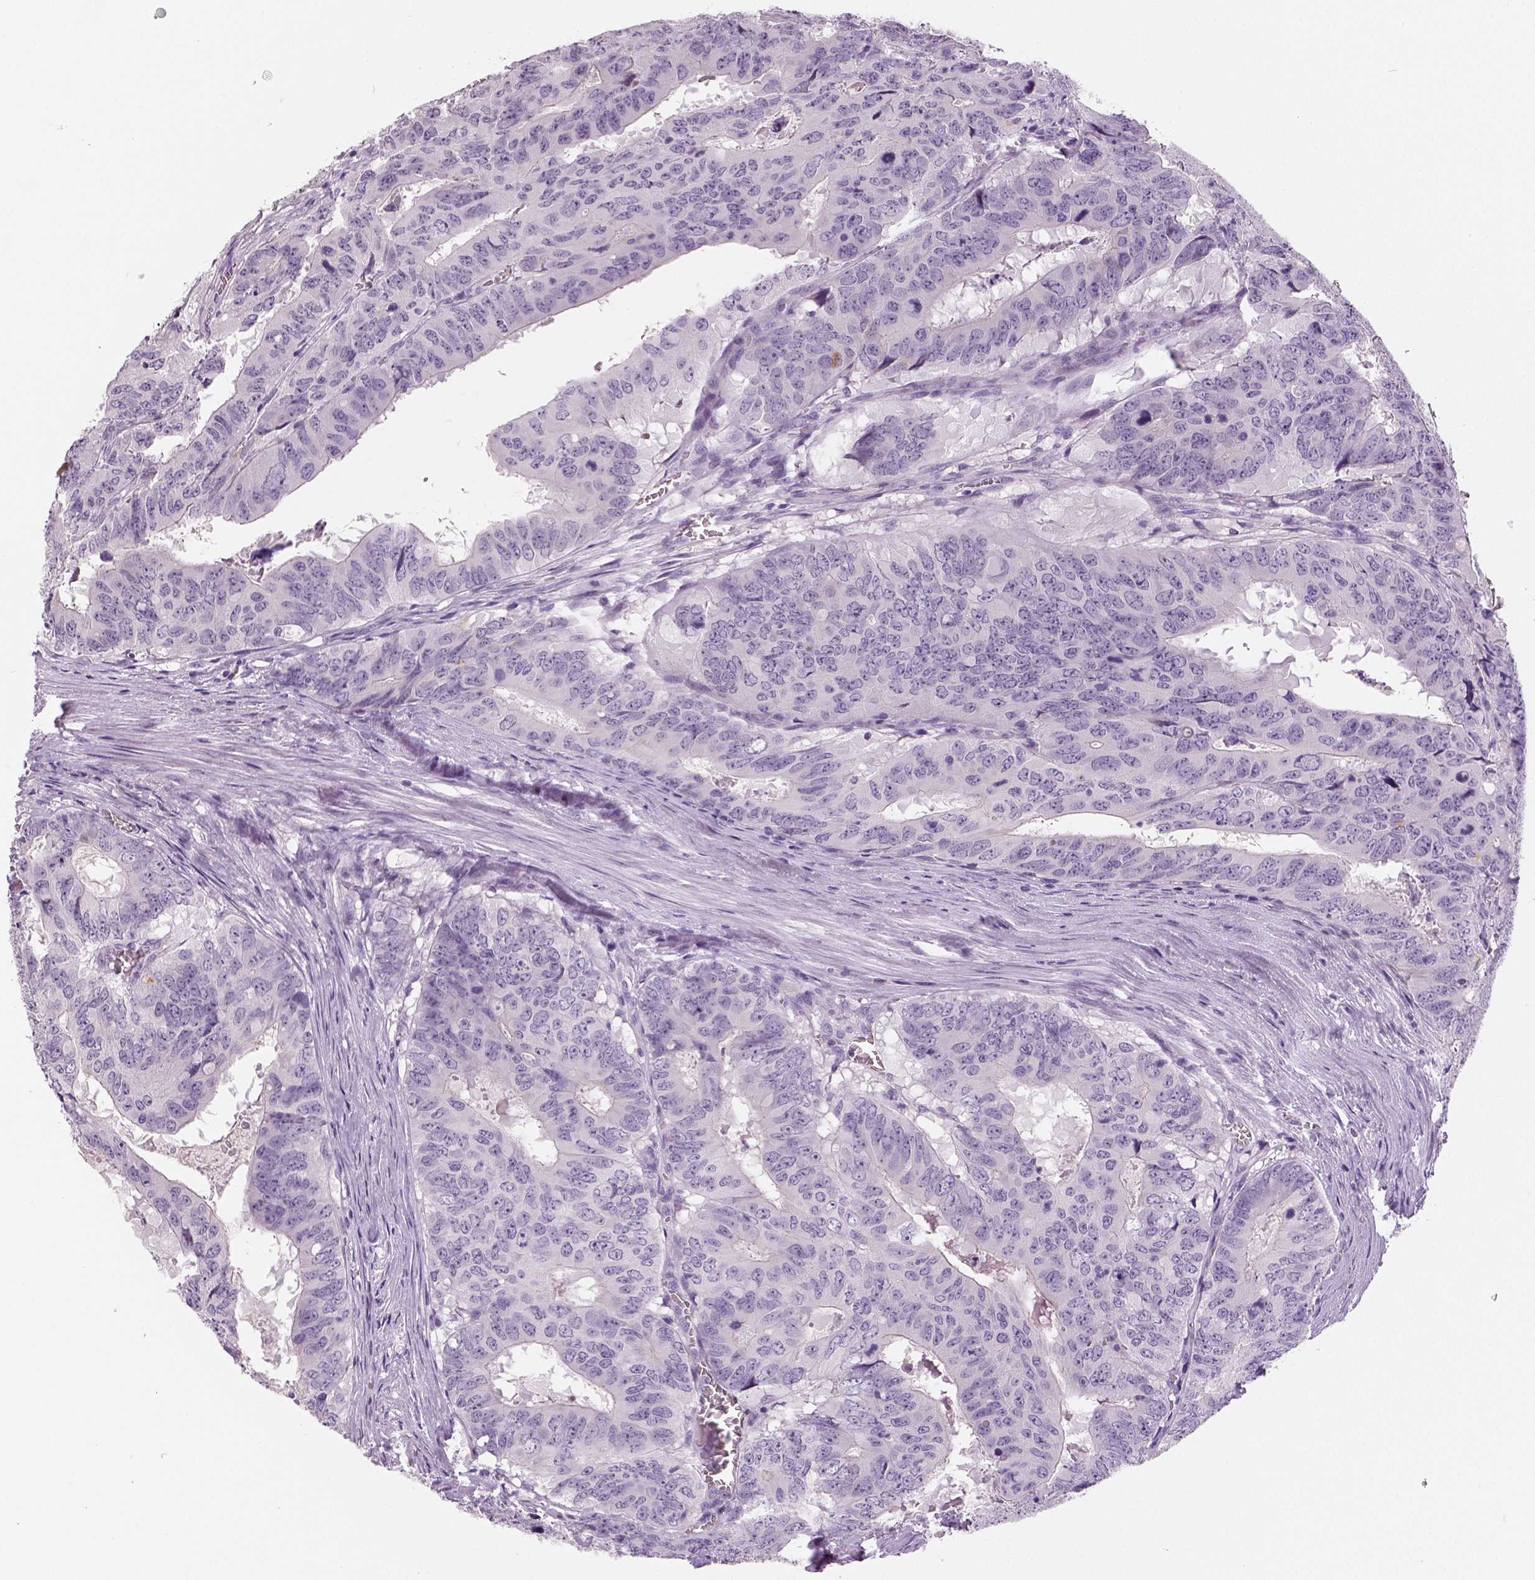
{"staining": {"intensity": "negative", "quantity": "none", "location": "none"}, "tissue": "colorectal cancer", "cell_type": "Tumor cells", "image_type": "cancer", "snomed": [{"axis": "morphology", "description": "Adenocarcinoma, NOS"}, {"axis": "topography", "description": "Colon"}], "caption": "A photomicrograph of adenocarcinoma (colorectal) stained for a protein shows no brown staining in tumor cells. (DAB (3,3'-diaminobenzidine) immunohistochemistry (IHC) visualized using brightfield microscopy, high magnification).", "gene": "TSPAN7", "patient": {"sex": "male", "age": 79}}